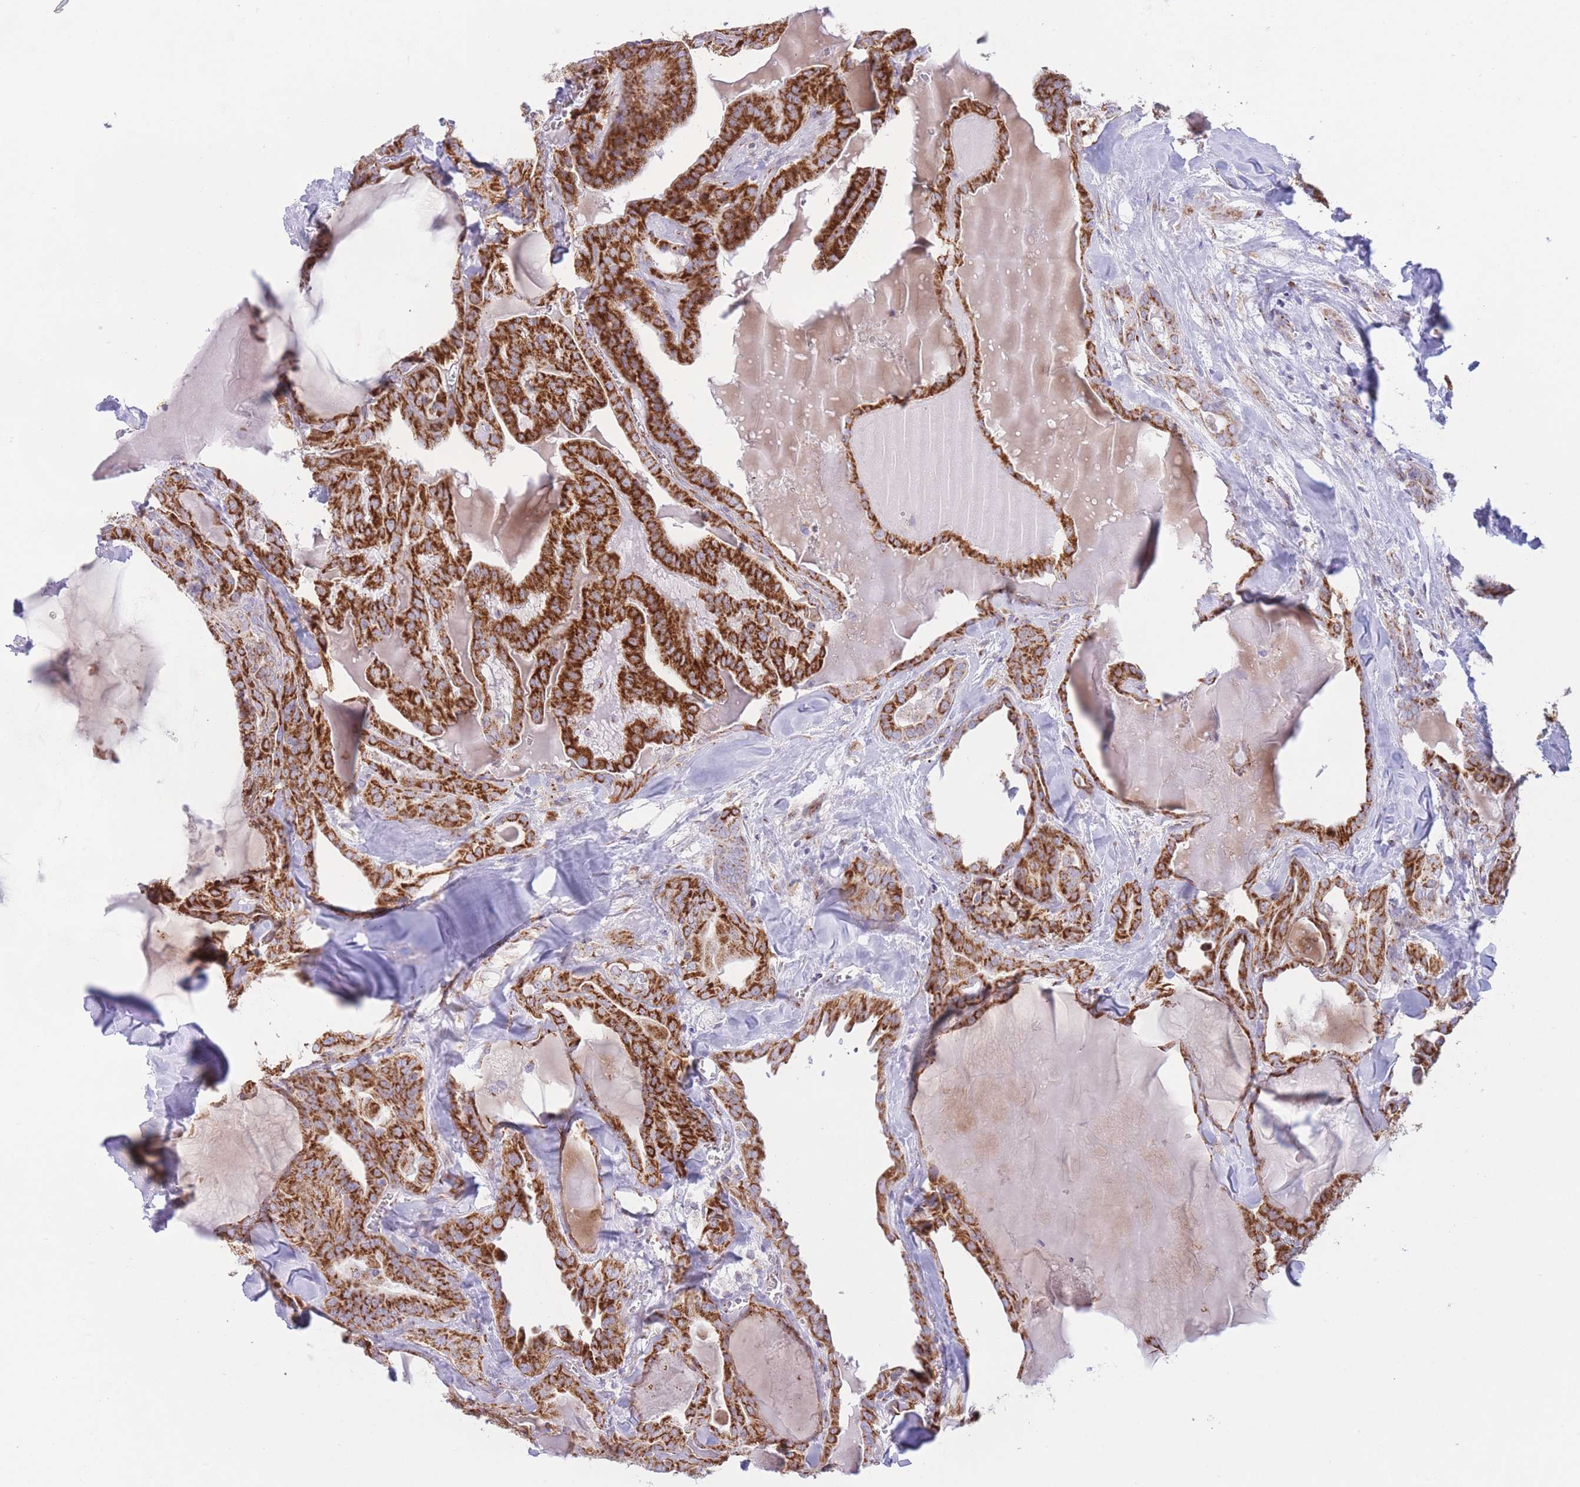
{"staining": {"intensity": "strong", "quantity": ">75%", "location": "cytoplasmic/membranous"}, "tissue": "thyroid cancer", "cell_type": "Tumor cells", "image_type": "cancer", "snomed": [{"axis": "morphology", "description": "Papillary adenocarcinoma, NOS"}, {"axis": "topography", "description": "Thyroid gland"}], "caption": "An immunohistochemistry photomicrograph of tumor tissue is shown. Protein staining in brown labels strong cytoplasmic/membranous positivity in thyroid cancer within tumor cells. Immunohistochemistry (ihc) stains the protein of interest in brown and the nuclei are stained blue.", "gene": "MPND", "patient": {"sex": "male", "age": 52}}